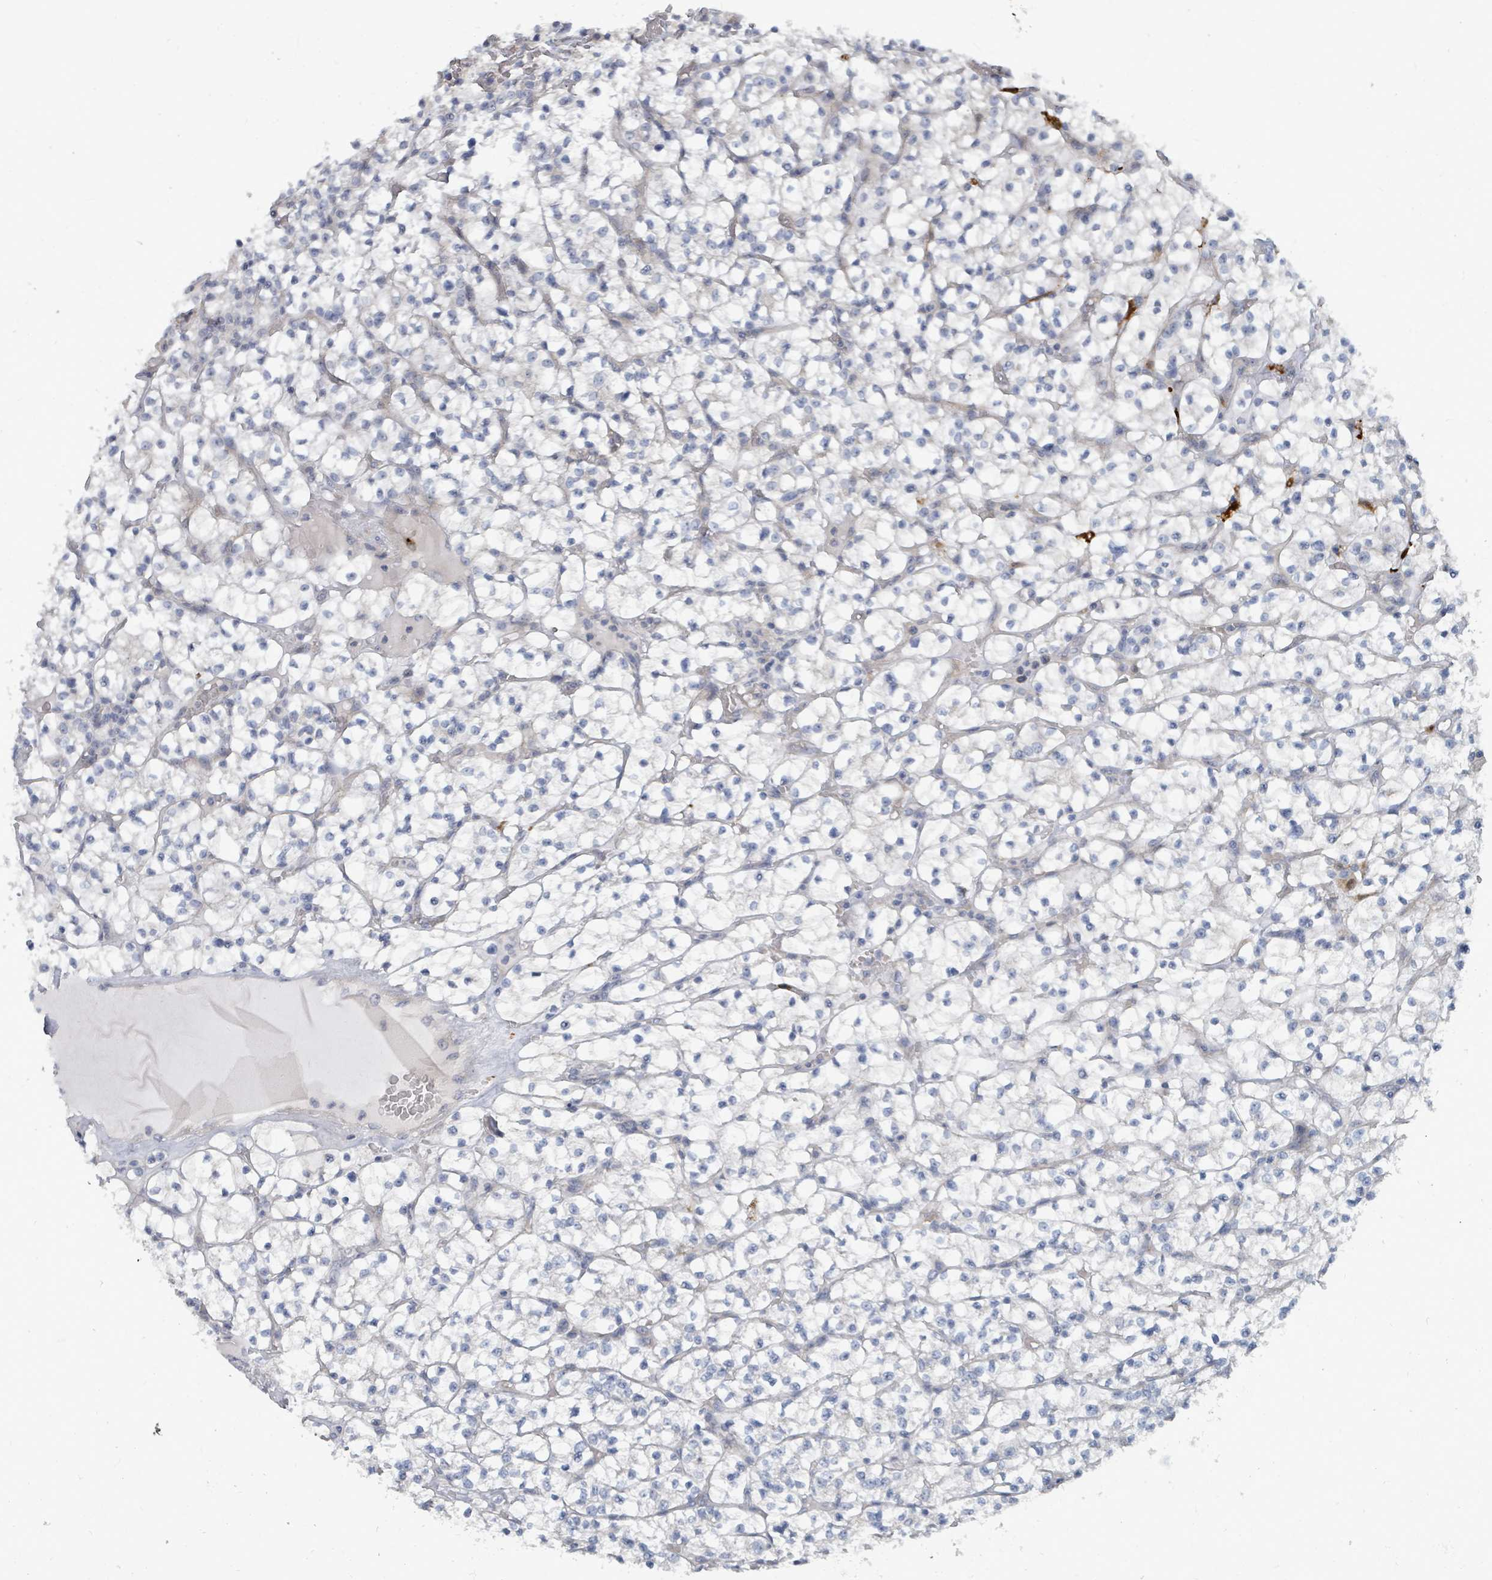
{"staining": {"intensity": "negative", "quantity": "none", "location": "none"}, "tissue": "renal cancer", "cell_type": "Tumor cells", "image_type": "cancer", "snomed": [{"axis": "morphology", "description": "Adenocarcinoma, NOS"}, {"axis": "topography", "description": "Kidney"}], "caption": "DAB immunohistochemical staining of human renal cancer exhibits no significant positivity in tumor cells. The staining is performed using DAB brown chromogen with nuclei counter-stained in using hematoxylin.", "gene": "TRDMT1", "patient": {"sex": "female", "age": 64}}